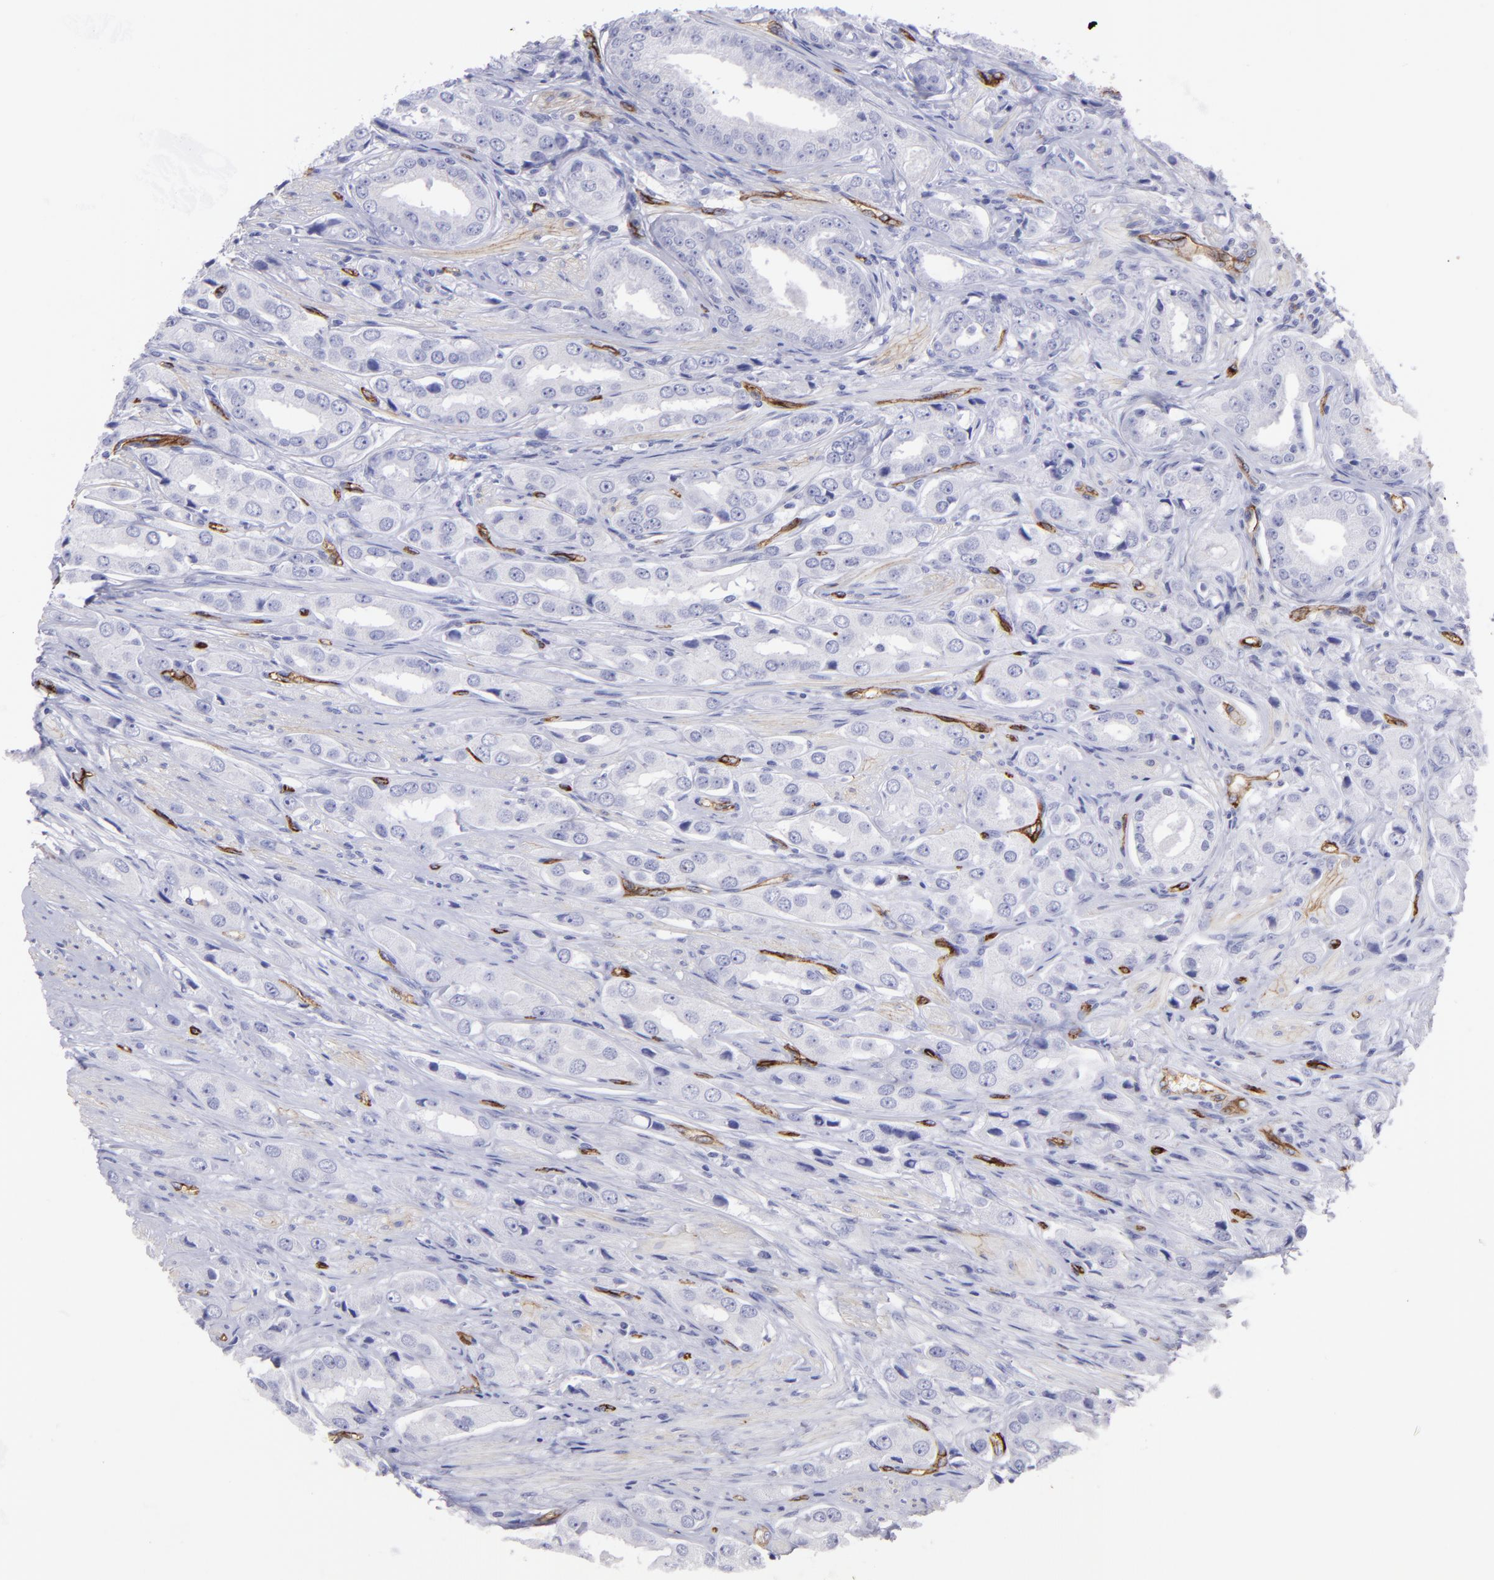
{"staining": {"intensity": "negative", "quantity": "none", "location": "none"}, "tissue": "prostate cancer", "cell_type": "Tumor cells", "image_type": "cancer", "snomed": [{"axis": "morphology", "description": "Adenocarcinoma, Medium grade"}, {"axis": "topography", "description": "Prostate"}], "caption": "This is an IHC image of human prostate medium-grade adenocarcinoma. There is no staining in tumor cells.", "gene": "DYSF", "patient": {"sex": "male", "age": 53}}